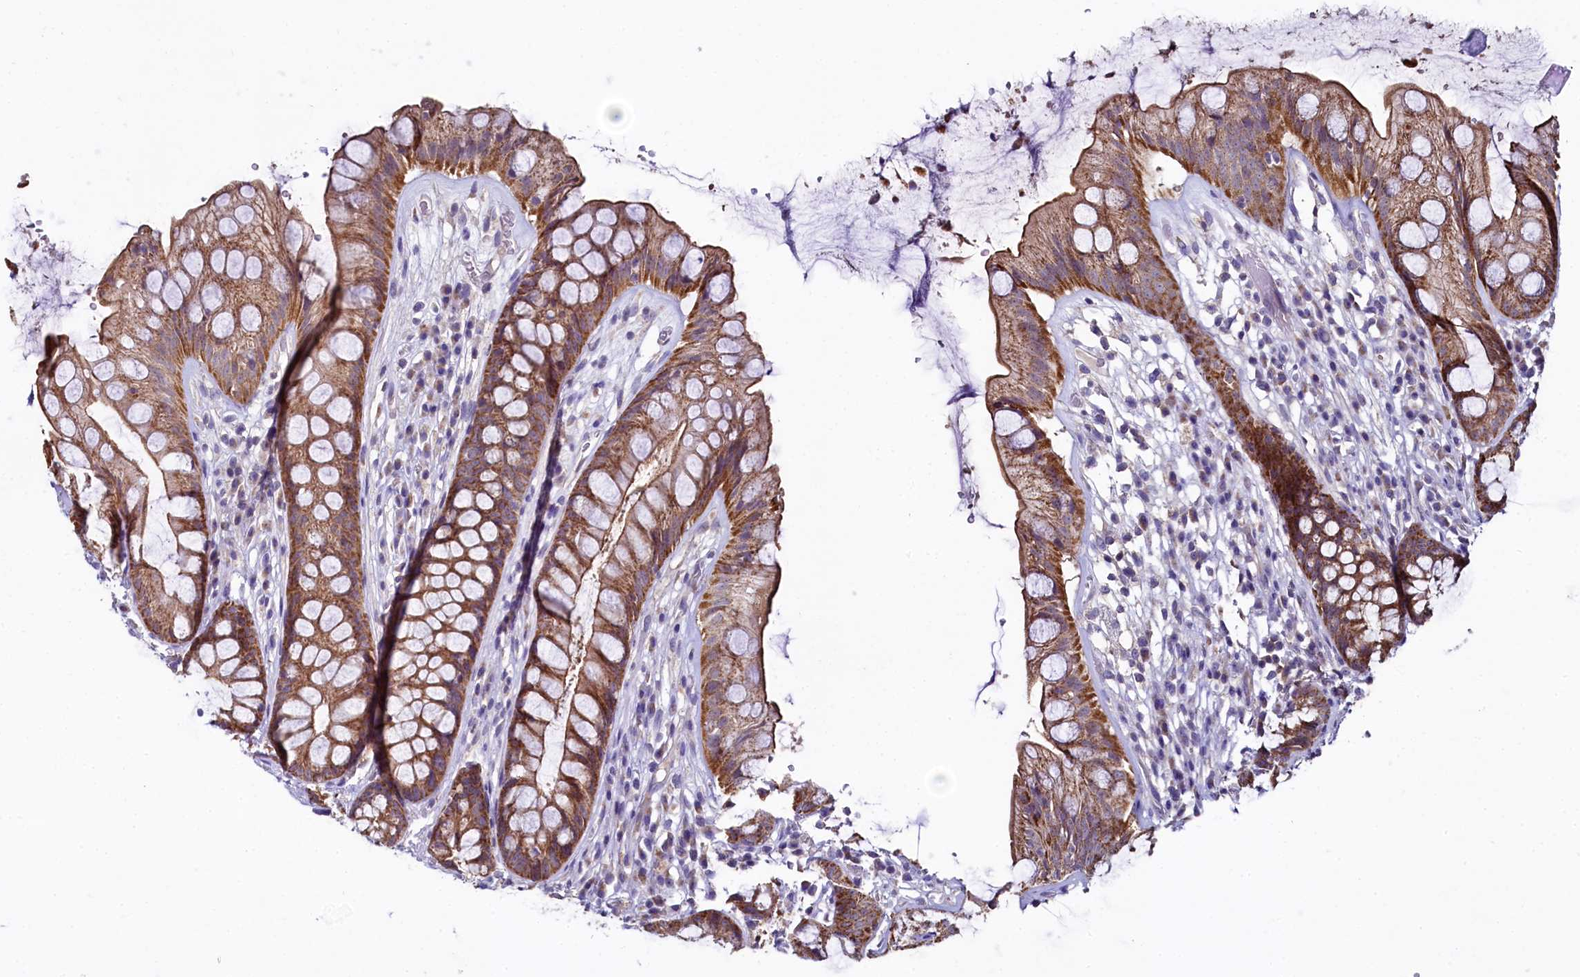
{"staining": {"intensity": "strong", "quantity": ">75%", "location": "cytoplasmic/membranous"}, "tissue": "rectum", "cell_type": "Glandular cells", "image_type": "normal", "snomed": [{"axis": "morphology", "description": "Normal tissue, NOS"}, {"axis": "topography", "description": "Rectum"}], "caption": "The photomicrograph exhibits staining of normal rectum, revealing strong cytoplasmic/membranous protein staining (brown color) within glandular cells.", "gene": "MRPL57", "patient": {"sex": "male", "age": 74}}